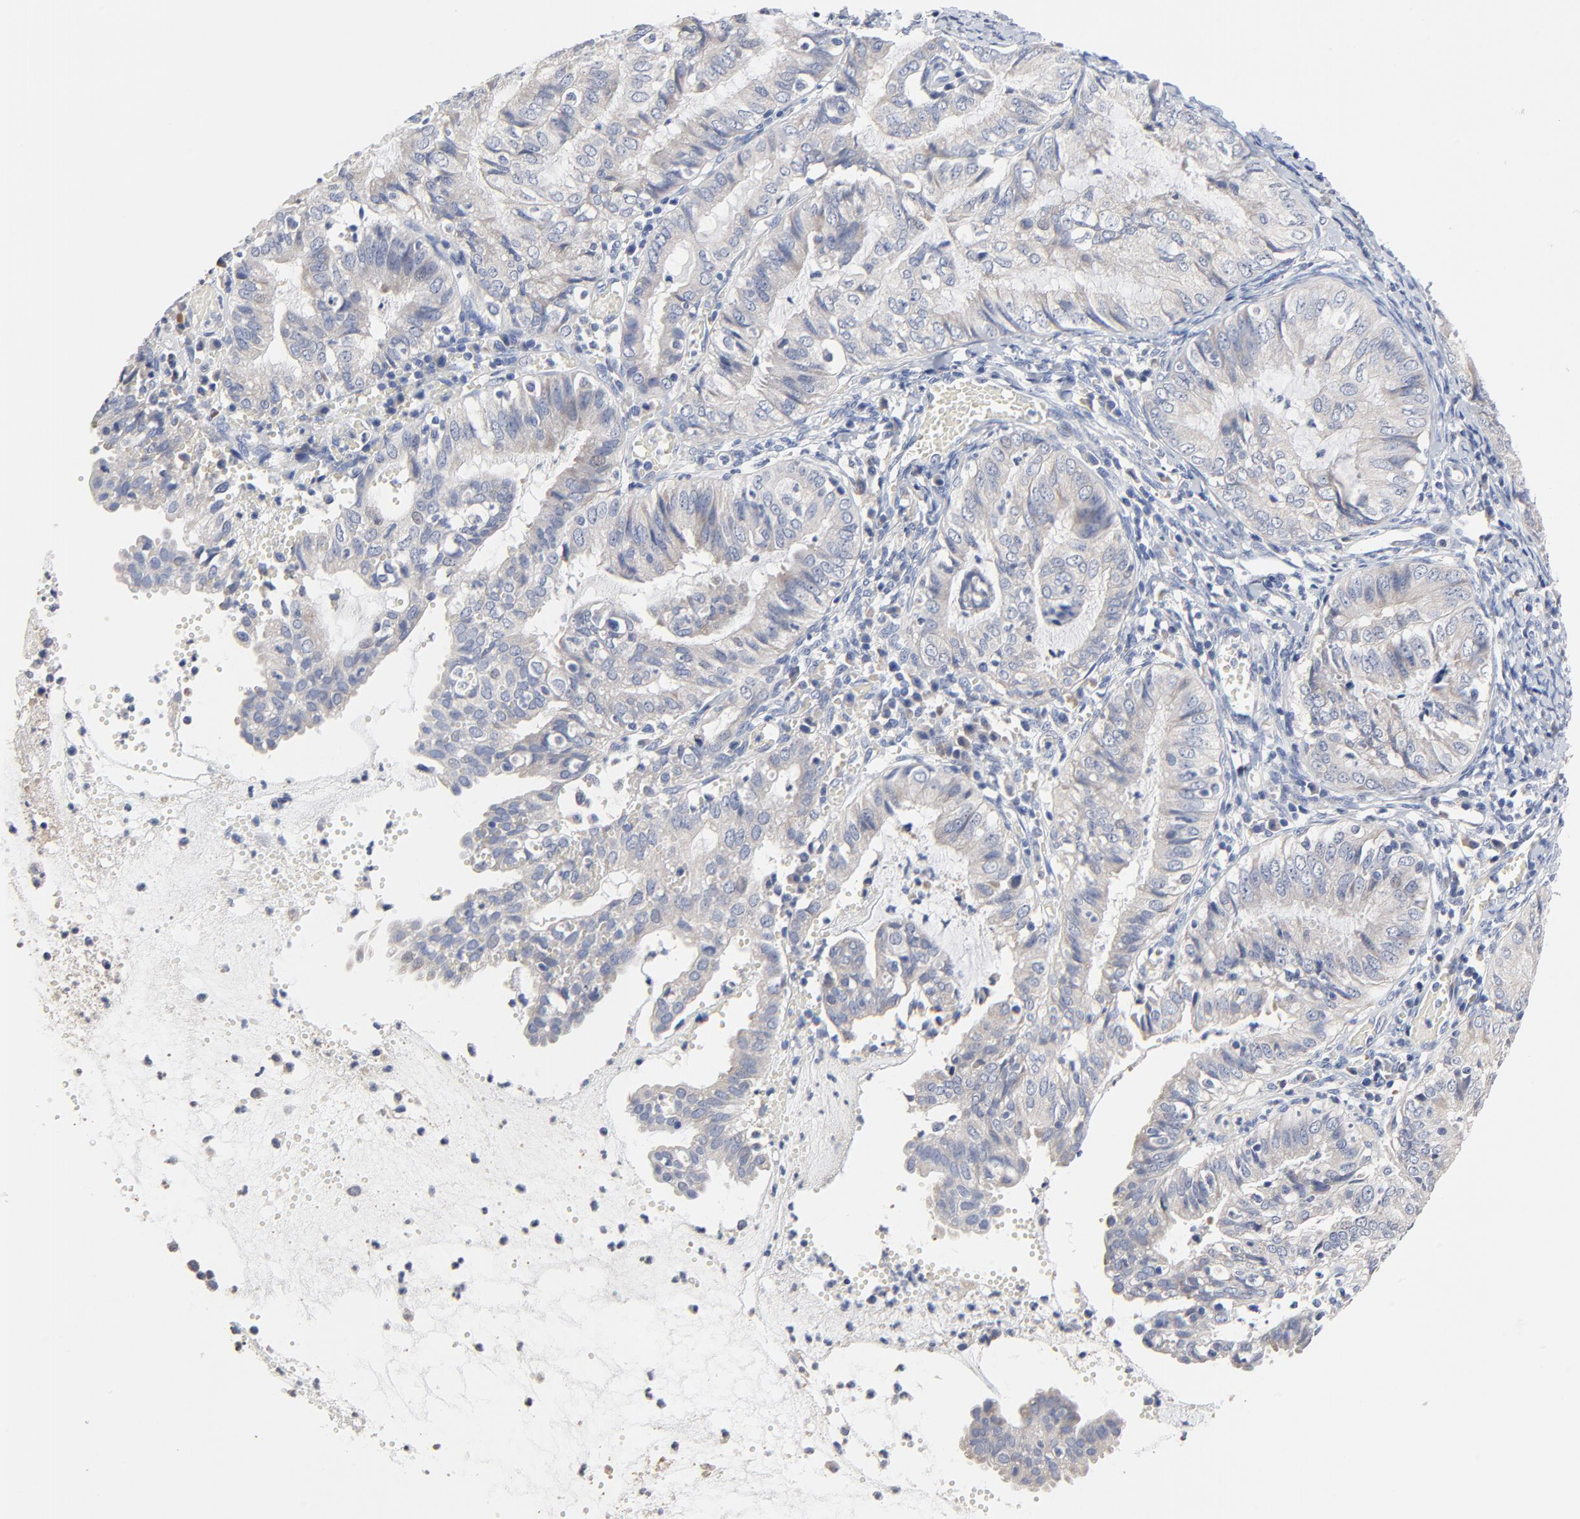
{"staining": {"intensity": "weak", "quantity": "25%-75%", "location": "cytoplasmic/membranous"}, "tissue": "endometrial cancer", "cell_type": "Tumor cells", "image_type": "cancer", "snomed": [{"axis": "morphology", "description": "Adenocarcinoma, NOS"}, {"axis": "topography", "description": "Endometrium"}], "caption": "Protein expression analysis of human adenocarcinoma (endometrial) reveals weak cytoplasmic/membranous expression in approximately 25%-75% of tumor cells.", "gene": "FBXL5", "patient": {"sex": "female", "age": 66}}